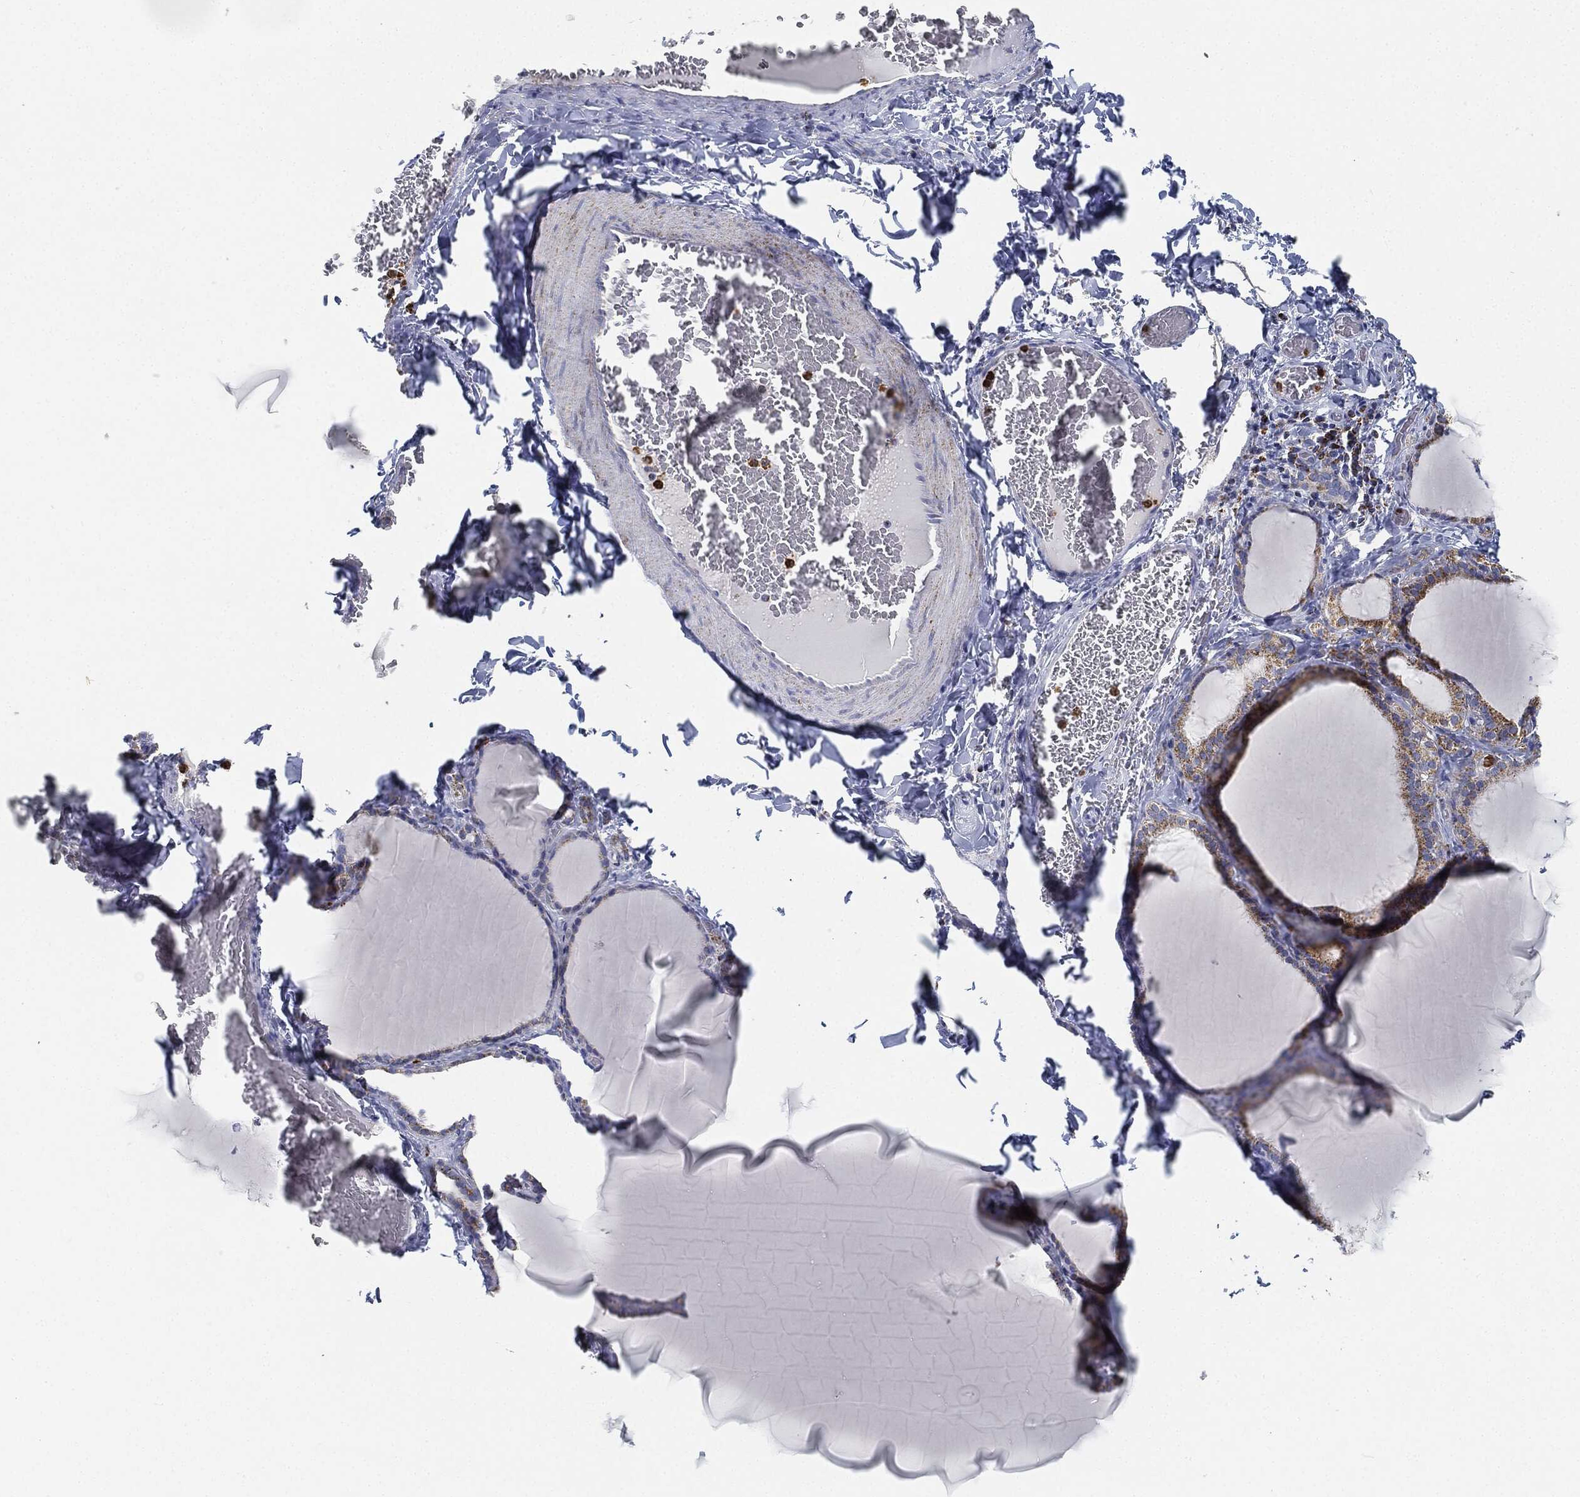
{"staining": {"intensity": "moderate", "quantity": "25%-75%", "location": "cytoplasmic/membranous"}, "tissue": "thyroid gland", "cell_type": "Glandular cells", "image_type": "normal", "snomed": [{"axis": "morphology", "description": "Normal tissue, NOS"}, {"axis": "morphology", "description": "Hyperplasia, NOS"}, {"axis": "topography", "description": "Thyroid gland"}], "caption": "Moderate cytoplasmic/membranous positivity is identified in about 25%-75% of glandular cells in benign thyroid gland.", "gene": "CAPN15", "patient": {"sex": "female", "age": 27}}